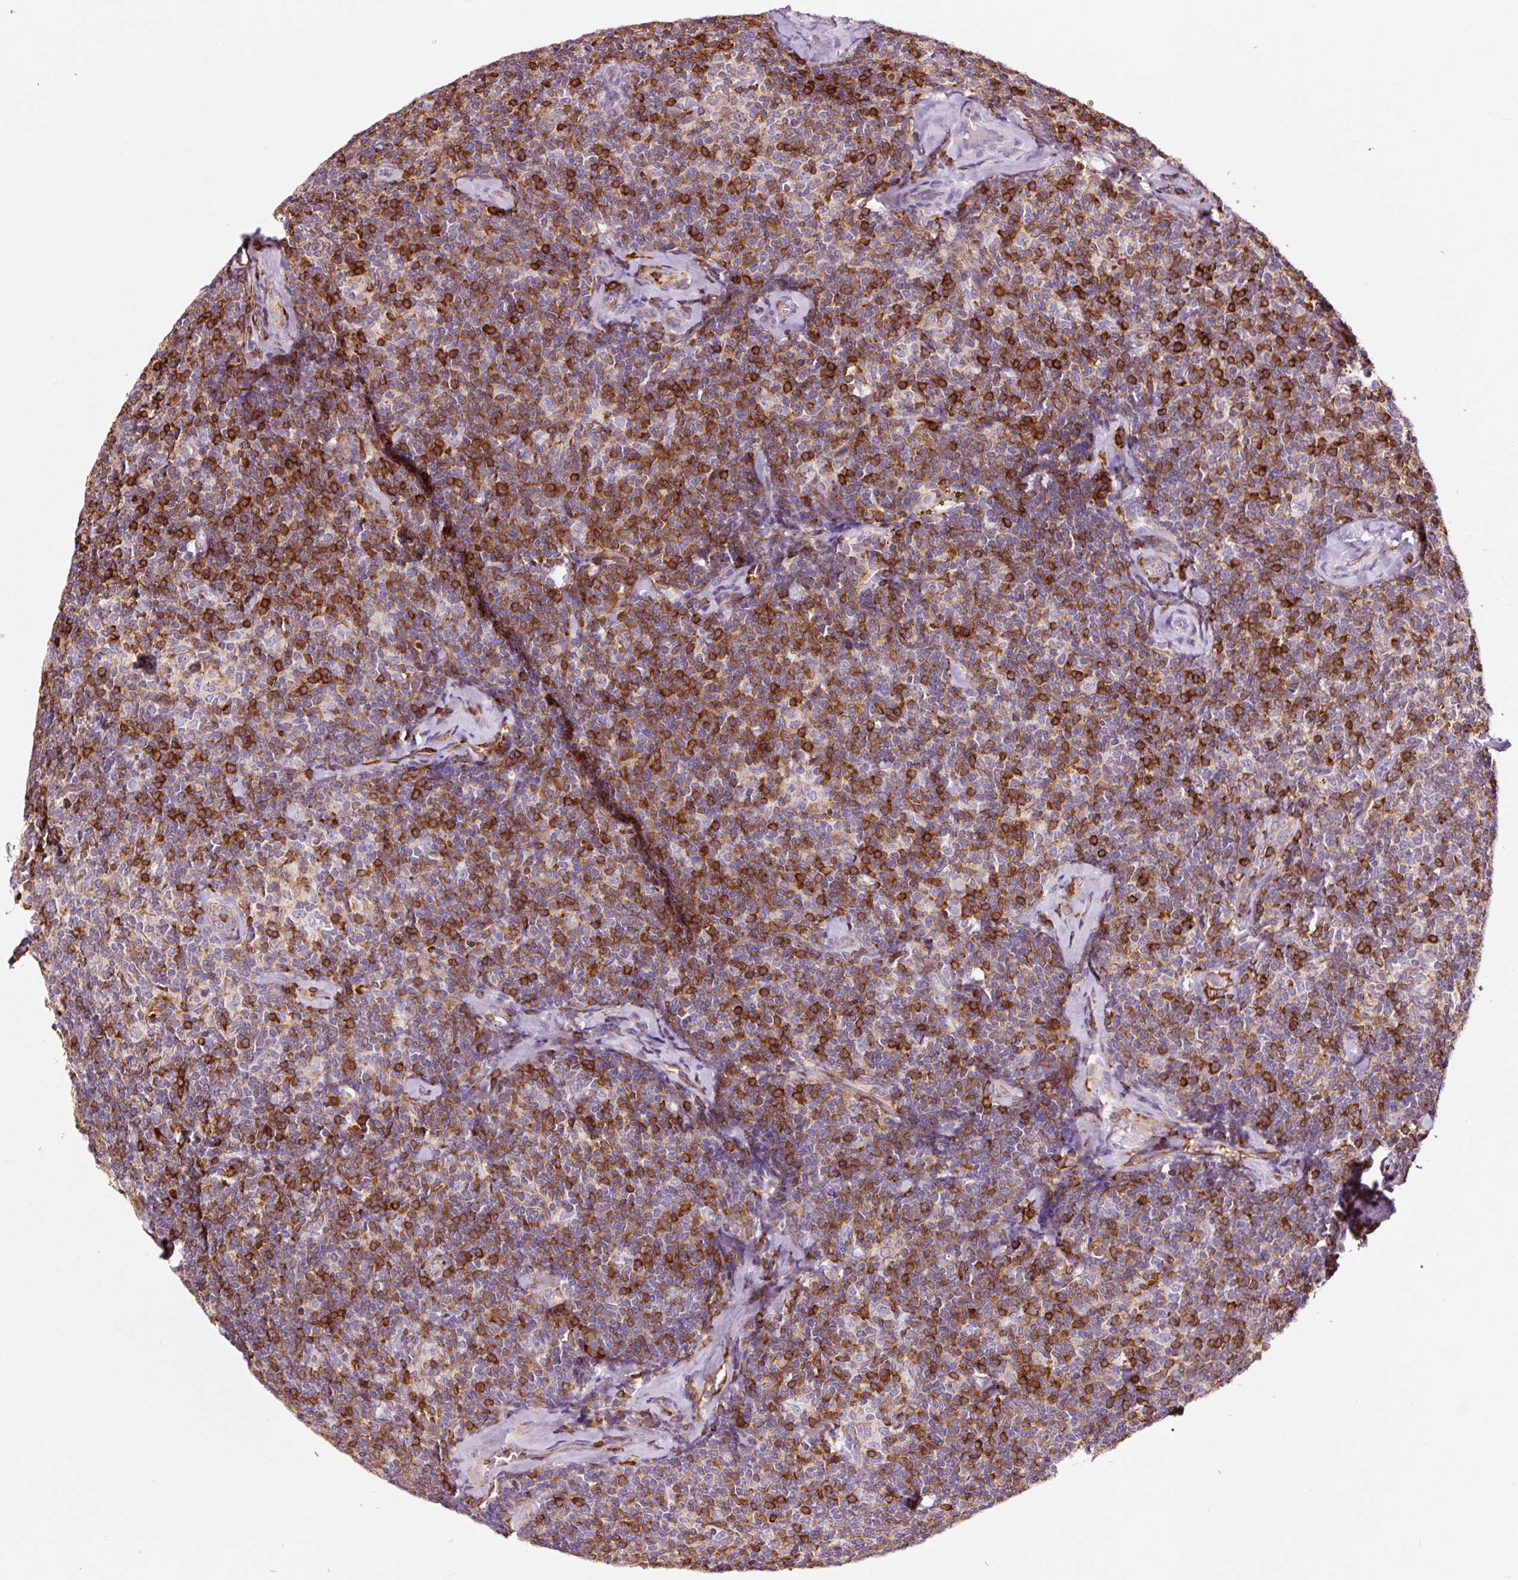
{"staining": {"intensity": "strong", "quantity": "25%-75%", "location": "cytoplasmic/membranous"}, "tissue": "lymphoma", "cell_type": "Tumor cells", "image_type": "cancer", "snomed": [{"axis": "morphology", "description": "Malignant lymphoma, non-Hodgkin's type, Low grade"}, {"axis": "topography", "description": "Lymph node"}], "caption": "Brown immunohistochemical staining in human lymphoma shows strong cytoplasmic/membranous positivity in approximately 25%-75% of tumor cells.", "gene": "ADD3", "patient": {"sex": "female", "age": 56}}